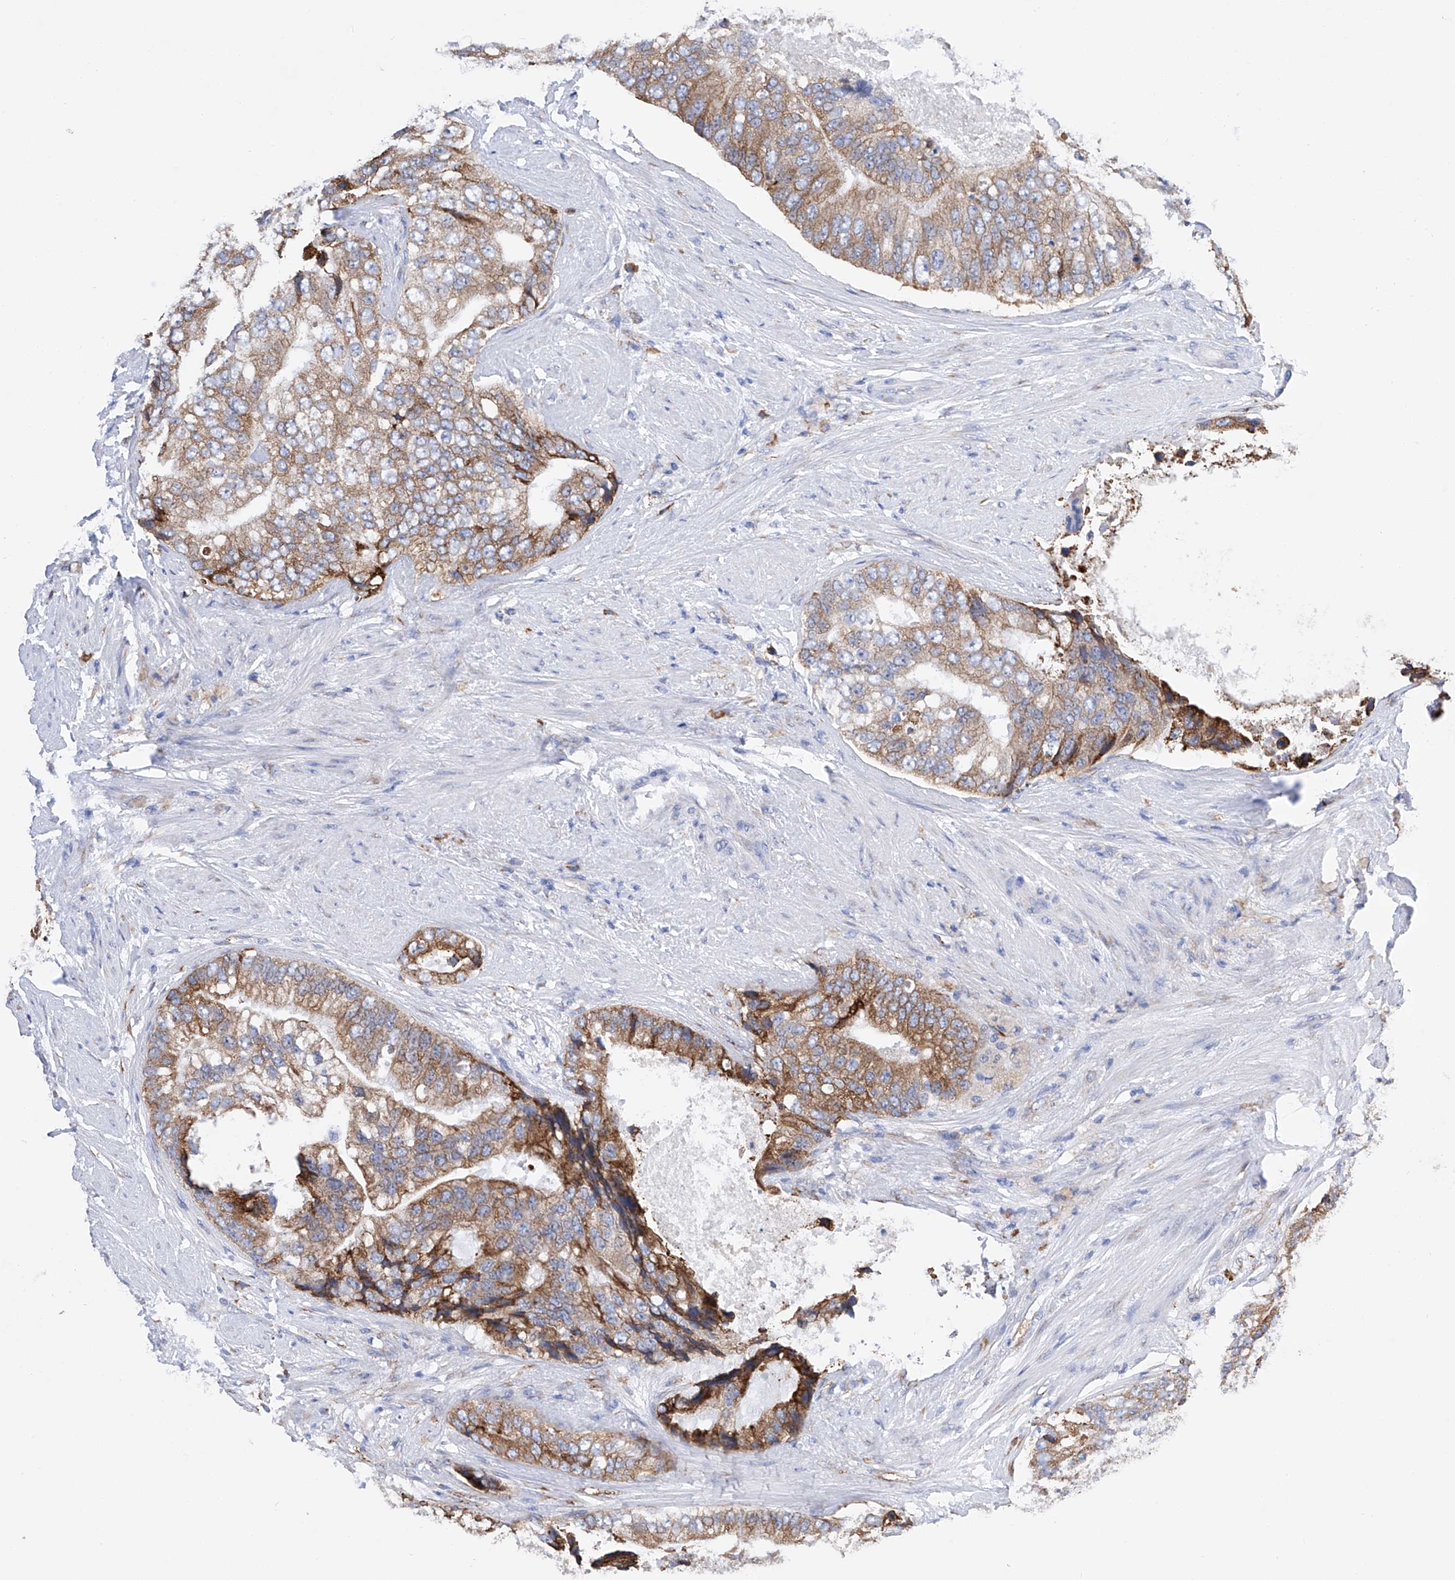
{"staining": {"intensity": "moderate", "quantity": ">75%", "location": "cytoplasmic/membranous"}, "tissue": "prostate cancer", "cell_type": "Tumor cells", "image_type": "cancer", "snomed": [{"axis": "morphology", "description": "Adenocarcinoma, High grade"}, {"axis": "topography", "description": "Prostate"}], "caption": "Prostate cancer (high-grade adenocarcinoma) was stained to show a protein in brown. There is medium levels of moderate cytoplasmic/membranous staining in about >75% of tumor cells.", "gene": "PDIA5", "patient": {"sex": "male", "age": 70}}